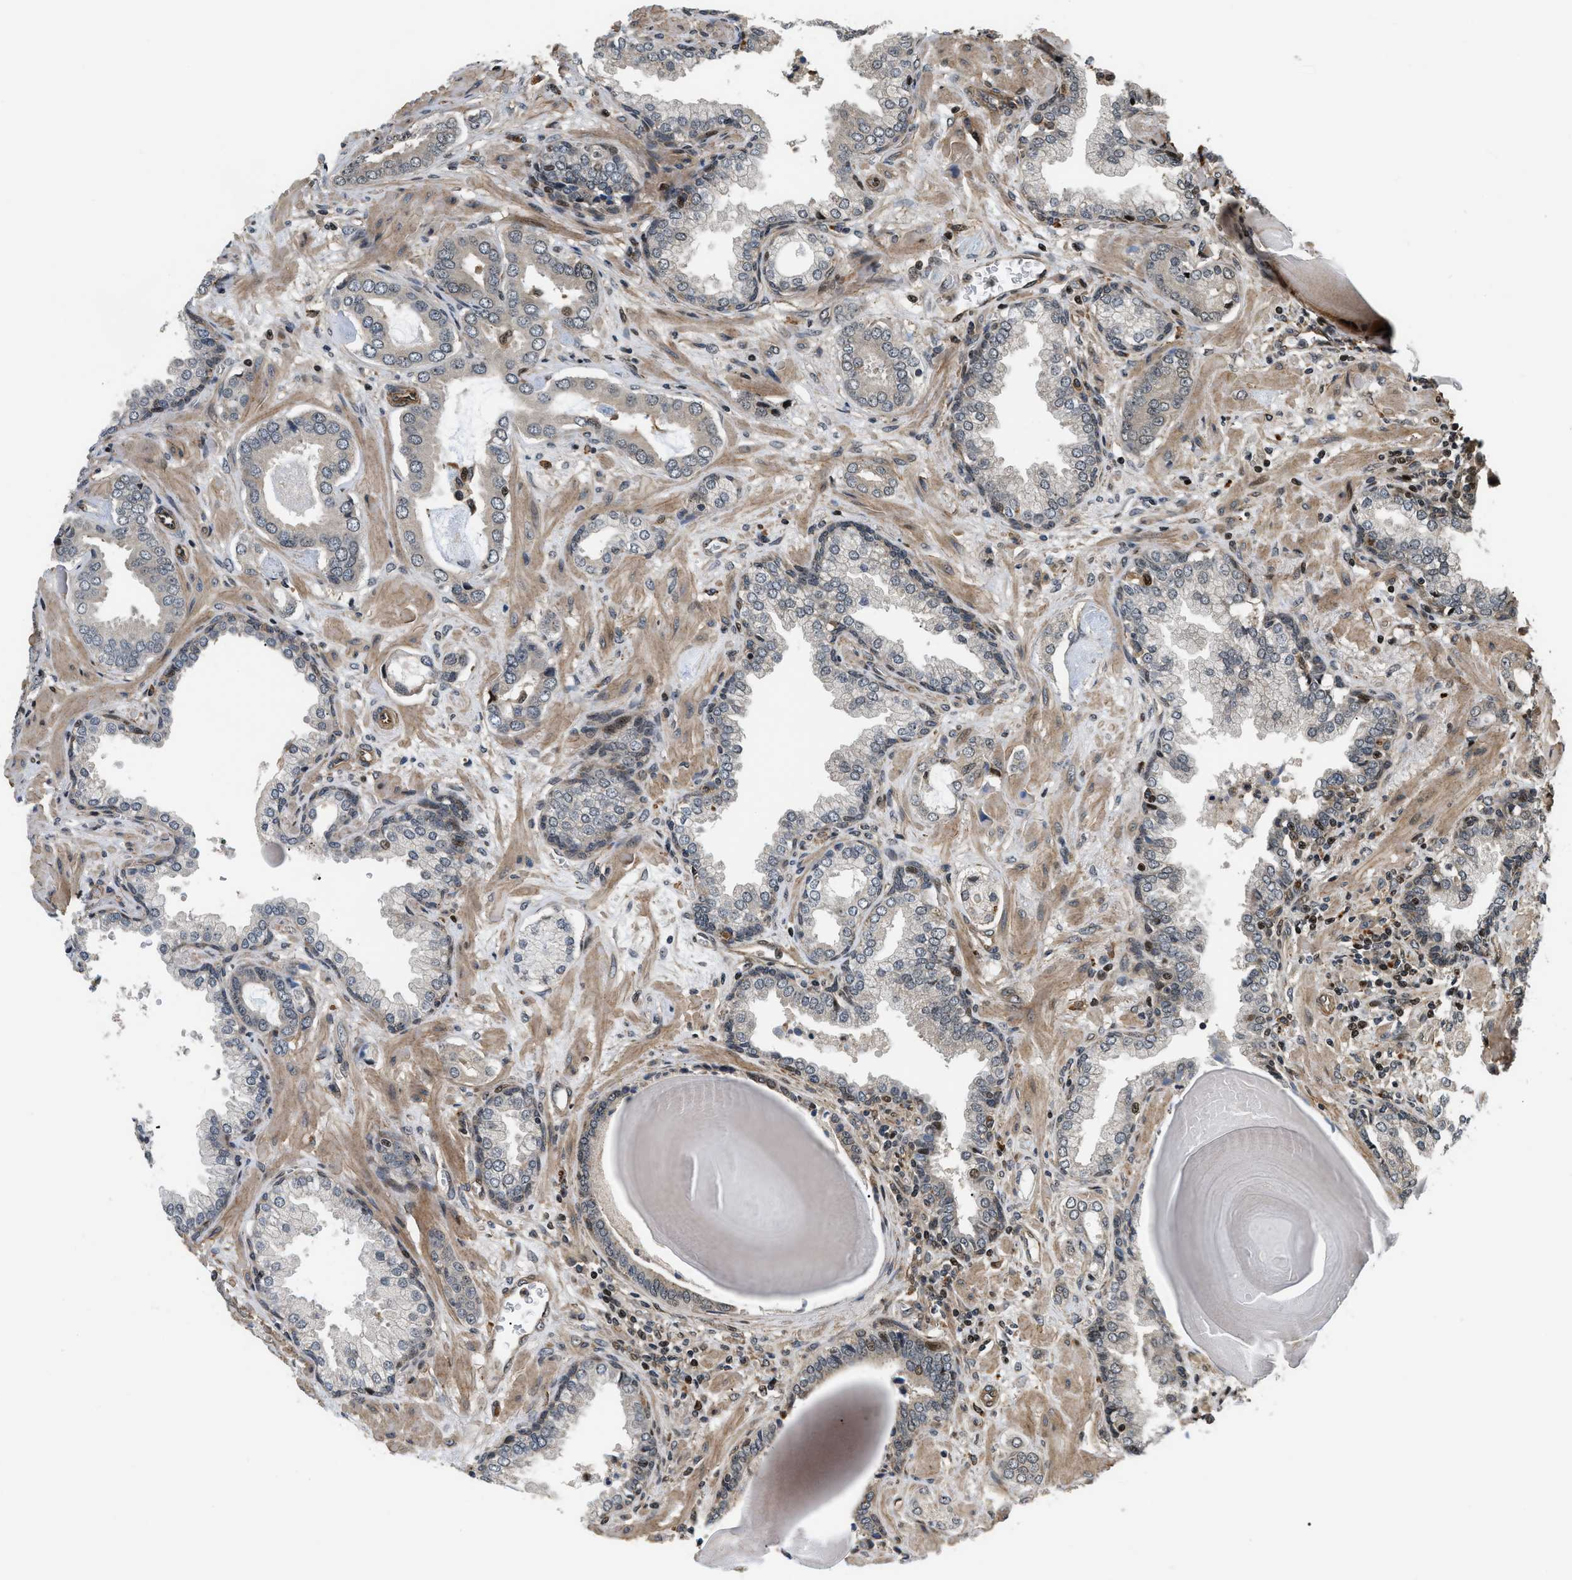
{"staining": {"intensity": "negative", "quantity": "none", "location": "none"}, "tissue": "prostate cancer", "cell_type": "Tumor cells", "image_type": "cancer", "snomed": [{"axis": "morphology", "description": "Adenocarcinoma, Low grade"}, {"axis": "topography", "description": "Prostate"}], "caption": "This is a image of IHC staining of prostate adenocarcinoma (low-grade), which shows no positivity in tumor cells. Brightfield microscopy of immunohistochemistry stained with DAB (3,3'-diaminobenzidine) (brown) and hematoxylin (blue), captured at high magnification.", "gene": "LTA4H", "patient": {"sex": "male", "age": 53}}